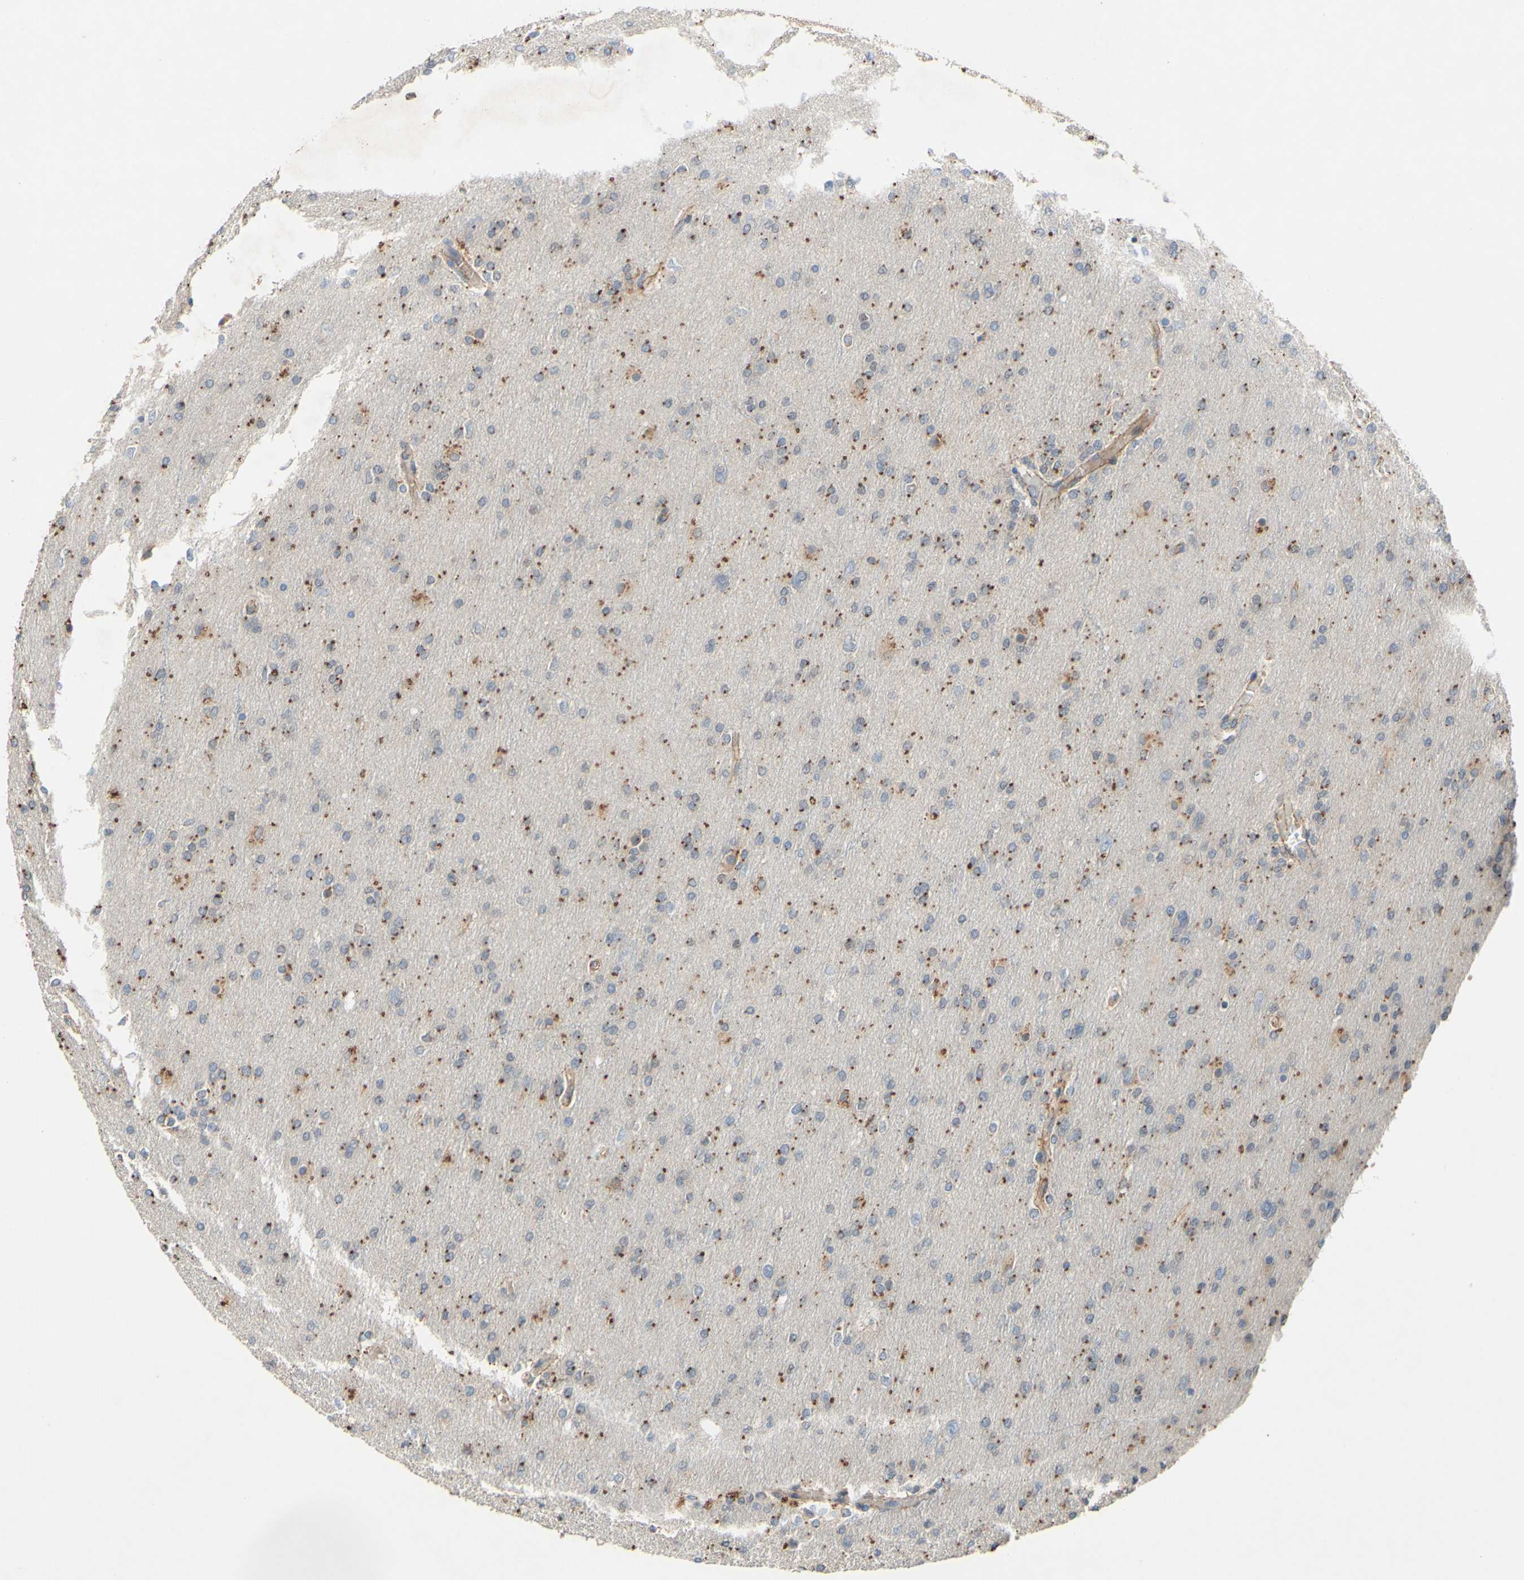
{"staining": {"intensity": "negative", "quantity": "none", "location": "none"}, "tissue": "glioma", "cell_type": "Tumor cells", "image_type": "cancer", "snomed": [{"axis": "morphology", "description": "Glioma, malignant, High grade"}, {"axis": "topography", "description": "Cerebral cortex"}], "caption": "IHC of human malignant glioma (high-grade) reveals no expression in tumor cells.", "gene": "PDGFB", "patient": {"sex": "female", "age": 36}}